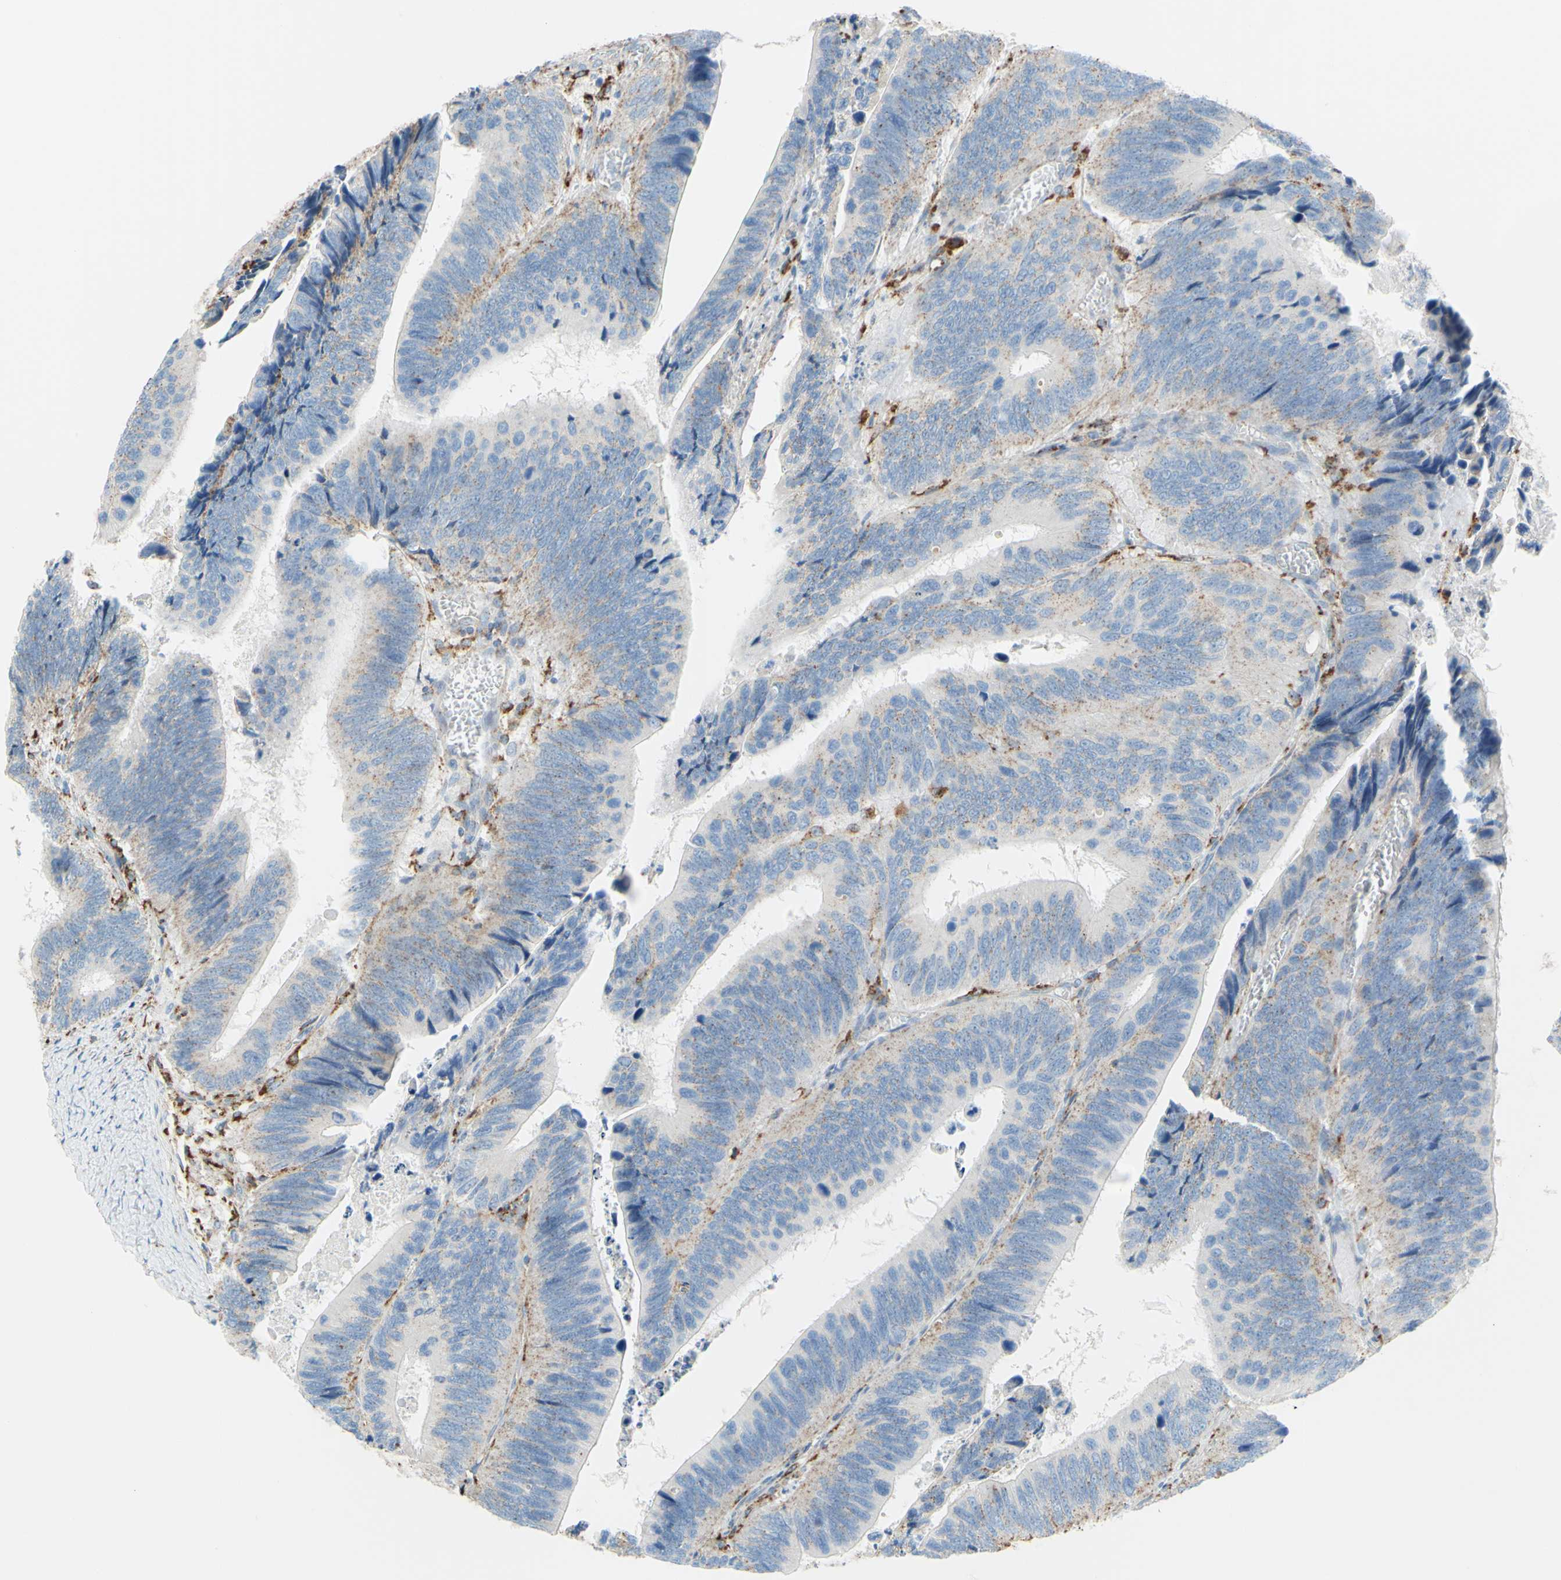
{"staining": {"intensity": "weak", "quantity": "25%-75%", "location": "cytoplasmic/membranous"}, "tissue": "colorectal cancer", "cell_type": "Tumor cells", "image_type": "cancer", "snomed": [{"axis": "morphology", "description": "Adenocarcinoma, NOS"}, {"axis": "topography", "description": "Colon"}], "caption": "Protein expression by immunohistochemistry (IHC) displays weak cytoplasmic/membranous expression in about 25%-75% of tumor cells in colorectal adenocarcinoma.", "gene": "CTSD", "patient": {"sex": "male", "age": 72}}